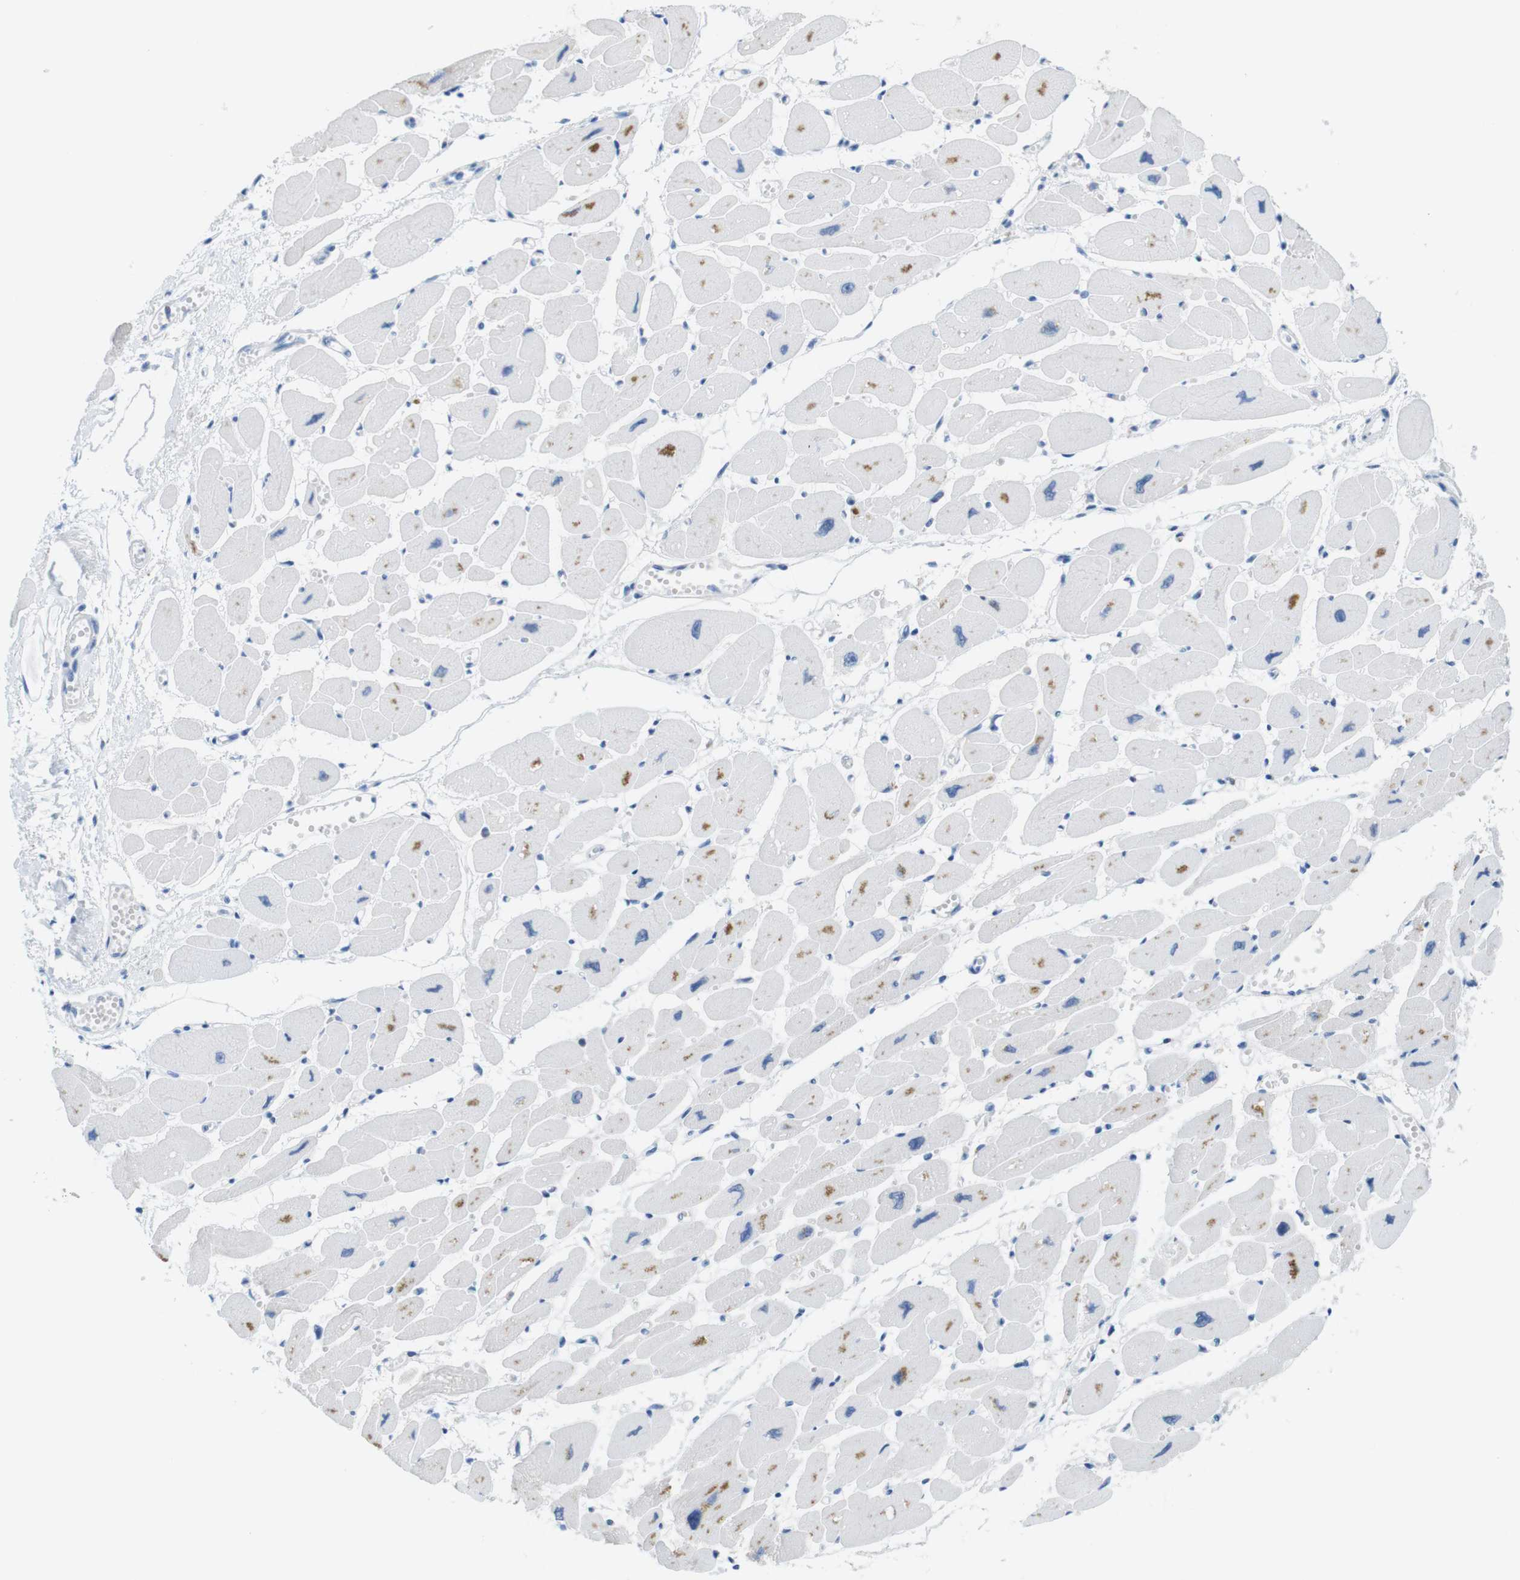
{"staining": {"intensity": "moderate", "quantity": "<25%", "location": "cytoplasmic/membranous"}, "tissue": "heart muscle", "cell_type": "Cardiomyocytes", "image_type": "normal", "snomed": [{"axis": "morphology", "description": "Normal tissue, NOS"}, {"axis": "topography", "description": "Heart"}], "caption": "Immunohistochemistry (IHC) of normal human heart muscle shows low levels of moderate cytoplasmic/membranous positivity in about <25% of cardiomyocytes. The staining was performed using DAB, with brown indicating positive protein expression. Nuclei are stained blue with hematoxylin.", "gene": "CD5", "patient": {"sex": "female", "age": 54}}